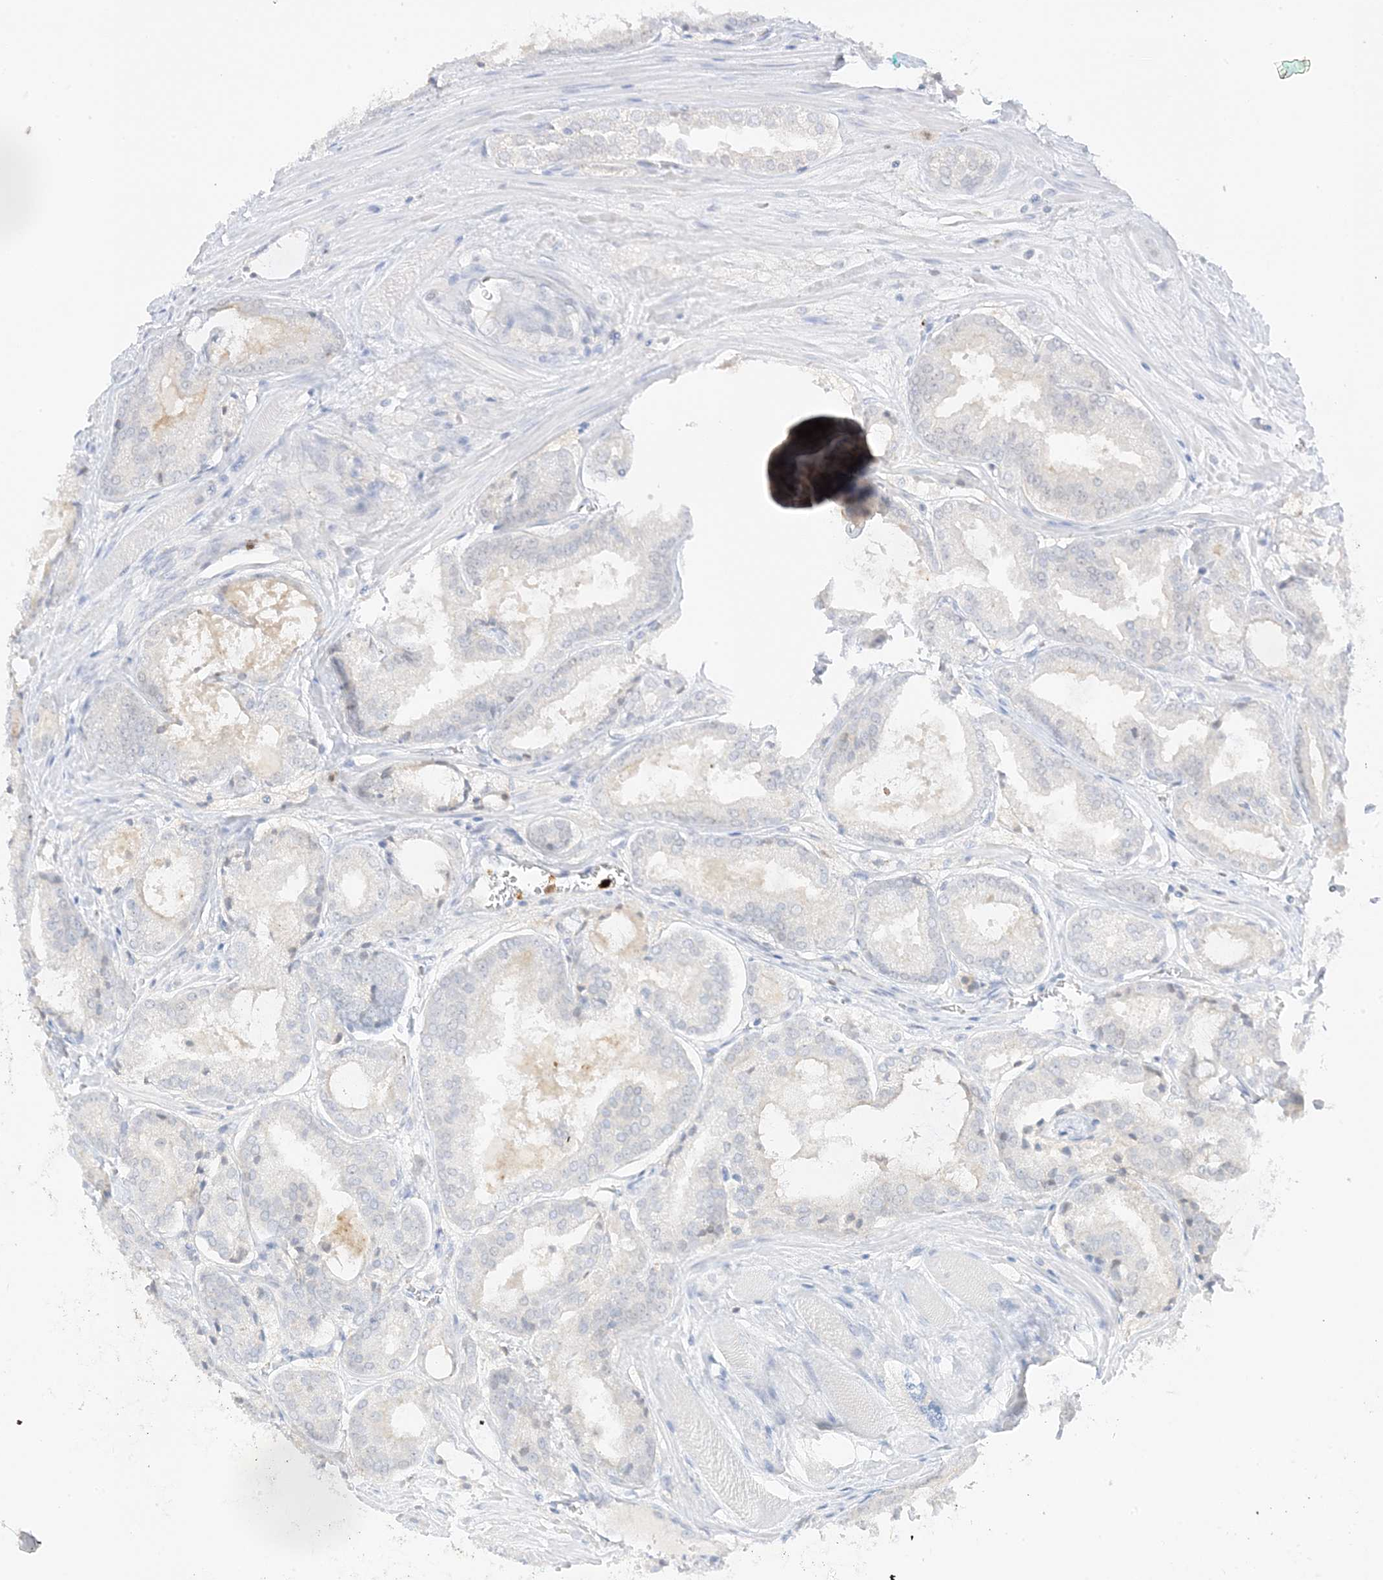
{"staining": {"intensity": "negative", "quantity": "none", "location": "none"}, "tissue": "prostate cancer", "cell_type": "Tumor cells", "image_type": "cancer", "snomed": [{"axis": "morphology", "description": "Adenocarcinoma, Low grade"}, {"axis": "topography", "description": "Prostate"}], "caption": "There is no significant expression in tumor cells of prostate low-grade adenocarcinoma.", "gene": "GCA", "patient": {"sex": "male", "age": 67}}